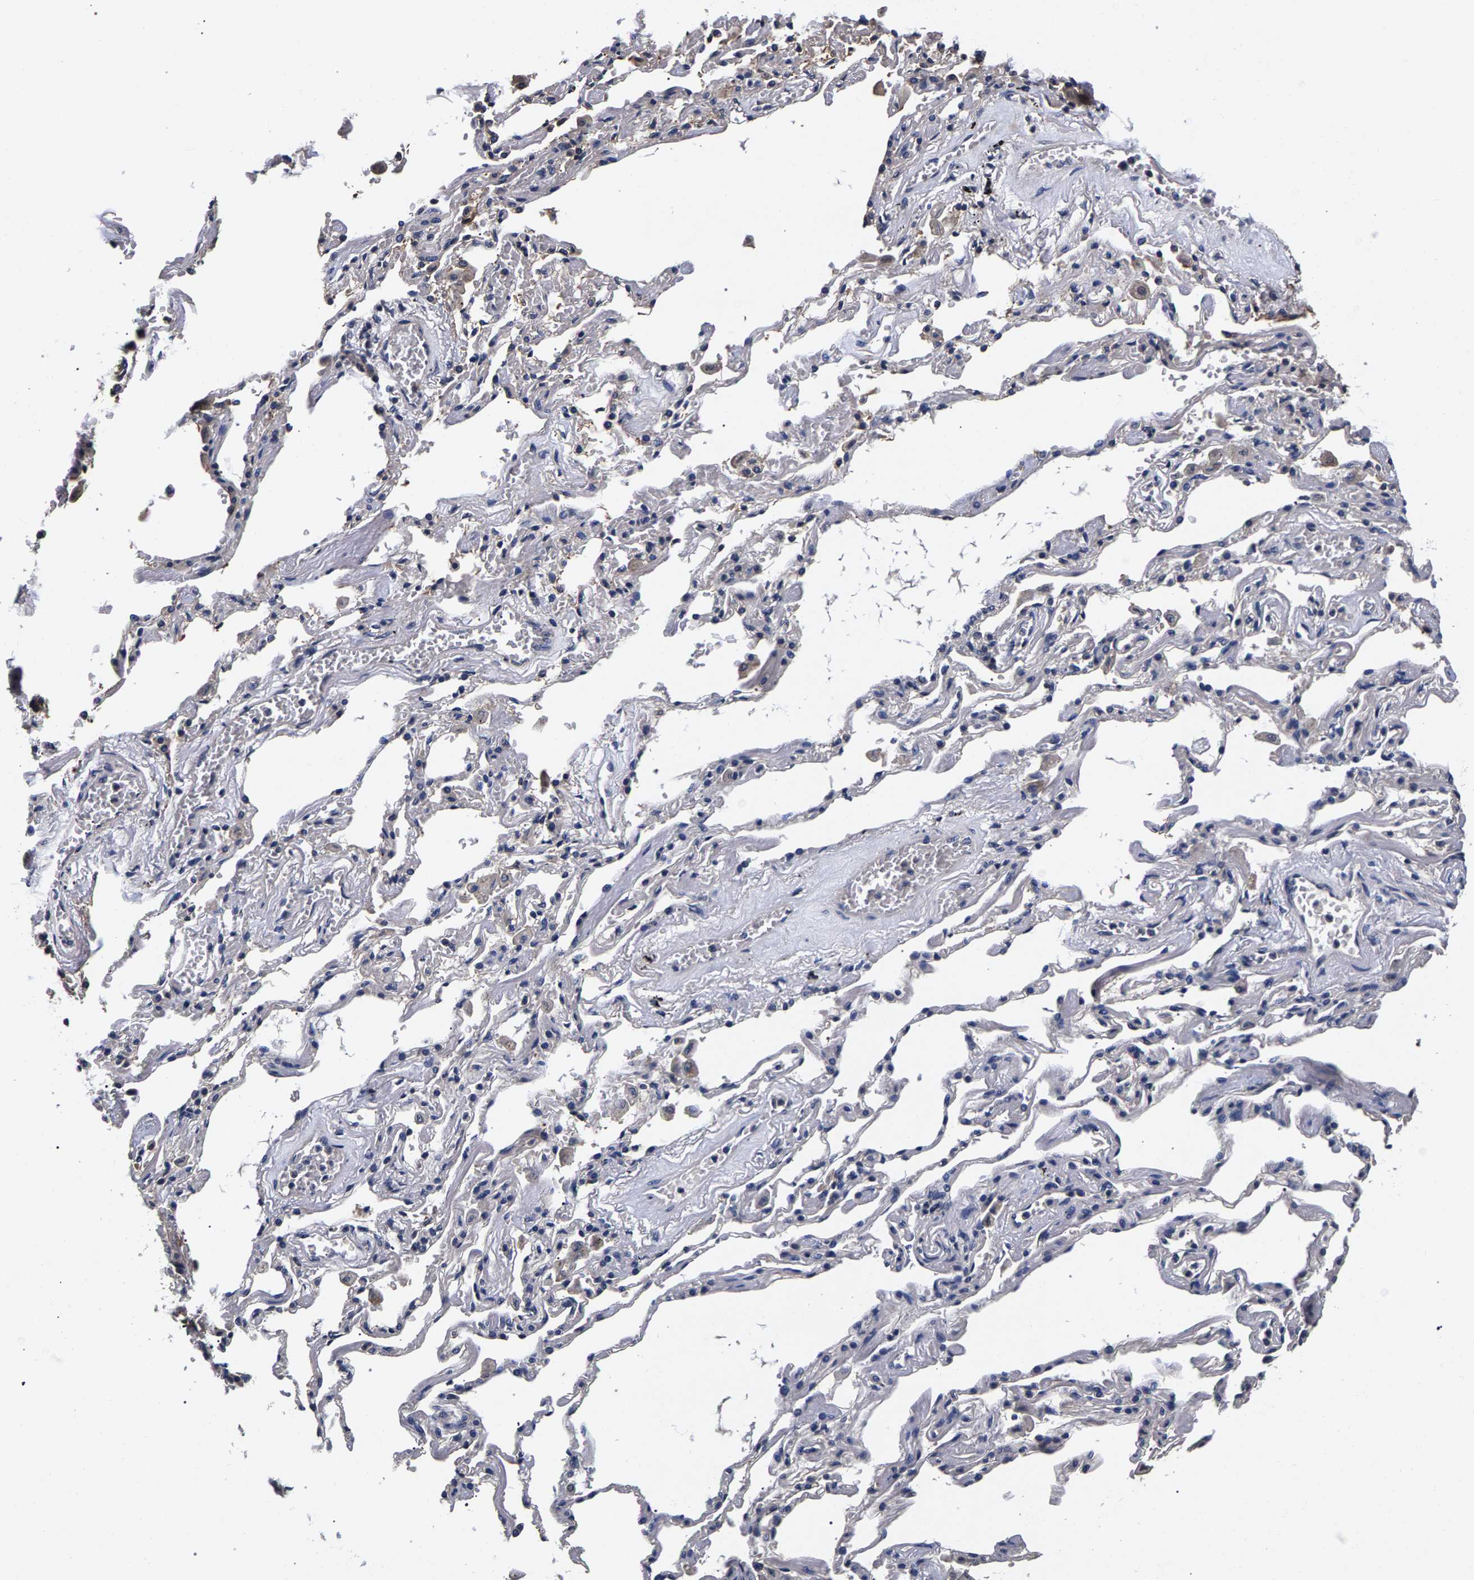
{"staining": {"intensity": "weak", "quantity": ">75%", "location": "cytoplasmic/membranous"}, "tissue": "adipose tissue", "cell_type": "Adipocytes", "image_type": "normal", "snomed": [{"axis": "morphology", "description": "Normal tissue, NOS"}, {"axis": "topography", "description": "Cartilage tissue"}, {"axis": "topography", "description": "Lung"}], "caption": "An image showing weak cytoplasmic/membranous positivity in about >75% of adipocytes in normal adipose tissue, as visualized by brown immunohistochemical staining.", "gene": "MARCHF7", "patient": {"sex": "female", "age": 77}}